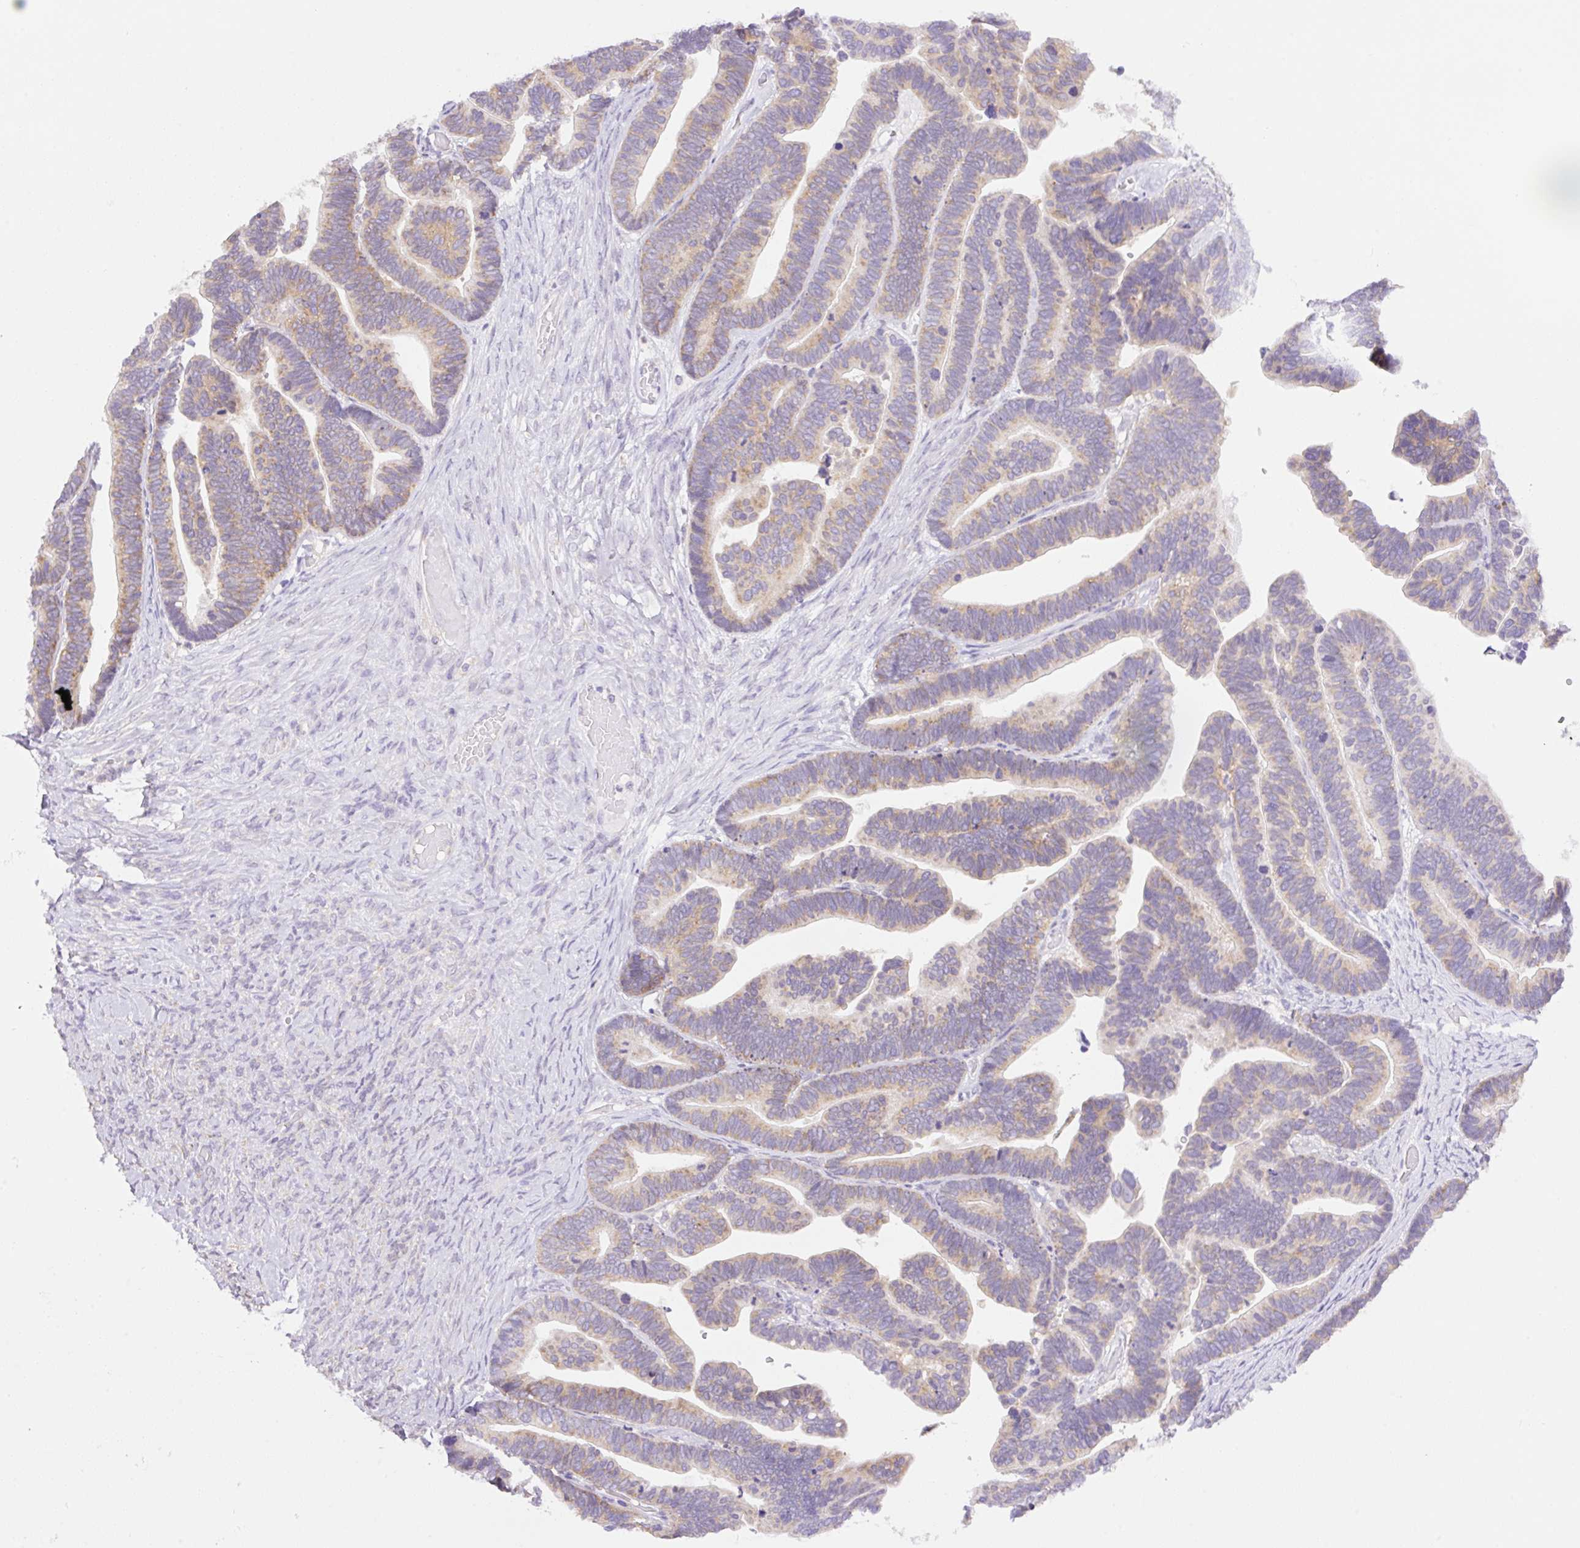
{"staining": {"intensity": "weak", "quantity": "25%-75%", "location": "cytoplasmic/membranous"}, "tissue": "ovarian cancer", "cell_type": "Tumor cells", "image_type": "cancer", "snomed": [{"axis": "morphology", "description": "Cystadenocarcinoma, serous, NOS"}, {"axis": "topography", "description": "Ovary"}], "caption": "There is low levels of weak cytoplasmic/membranous staining in tumor cells of ovarian serous cystadenocarcinoma, as demonstrated by immunohistochemical staining (brown color).", "gene": "CAMK2B", "patient": {"sex": "female", "age": 56}}